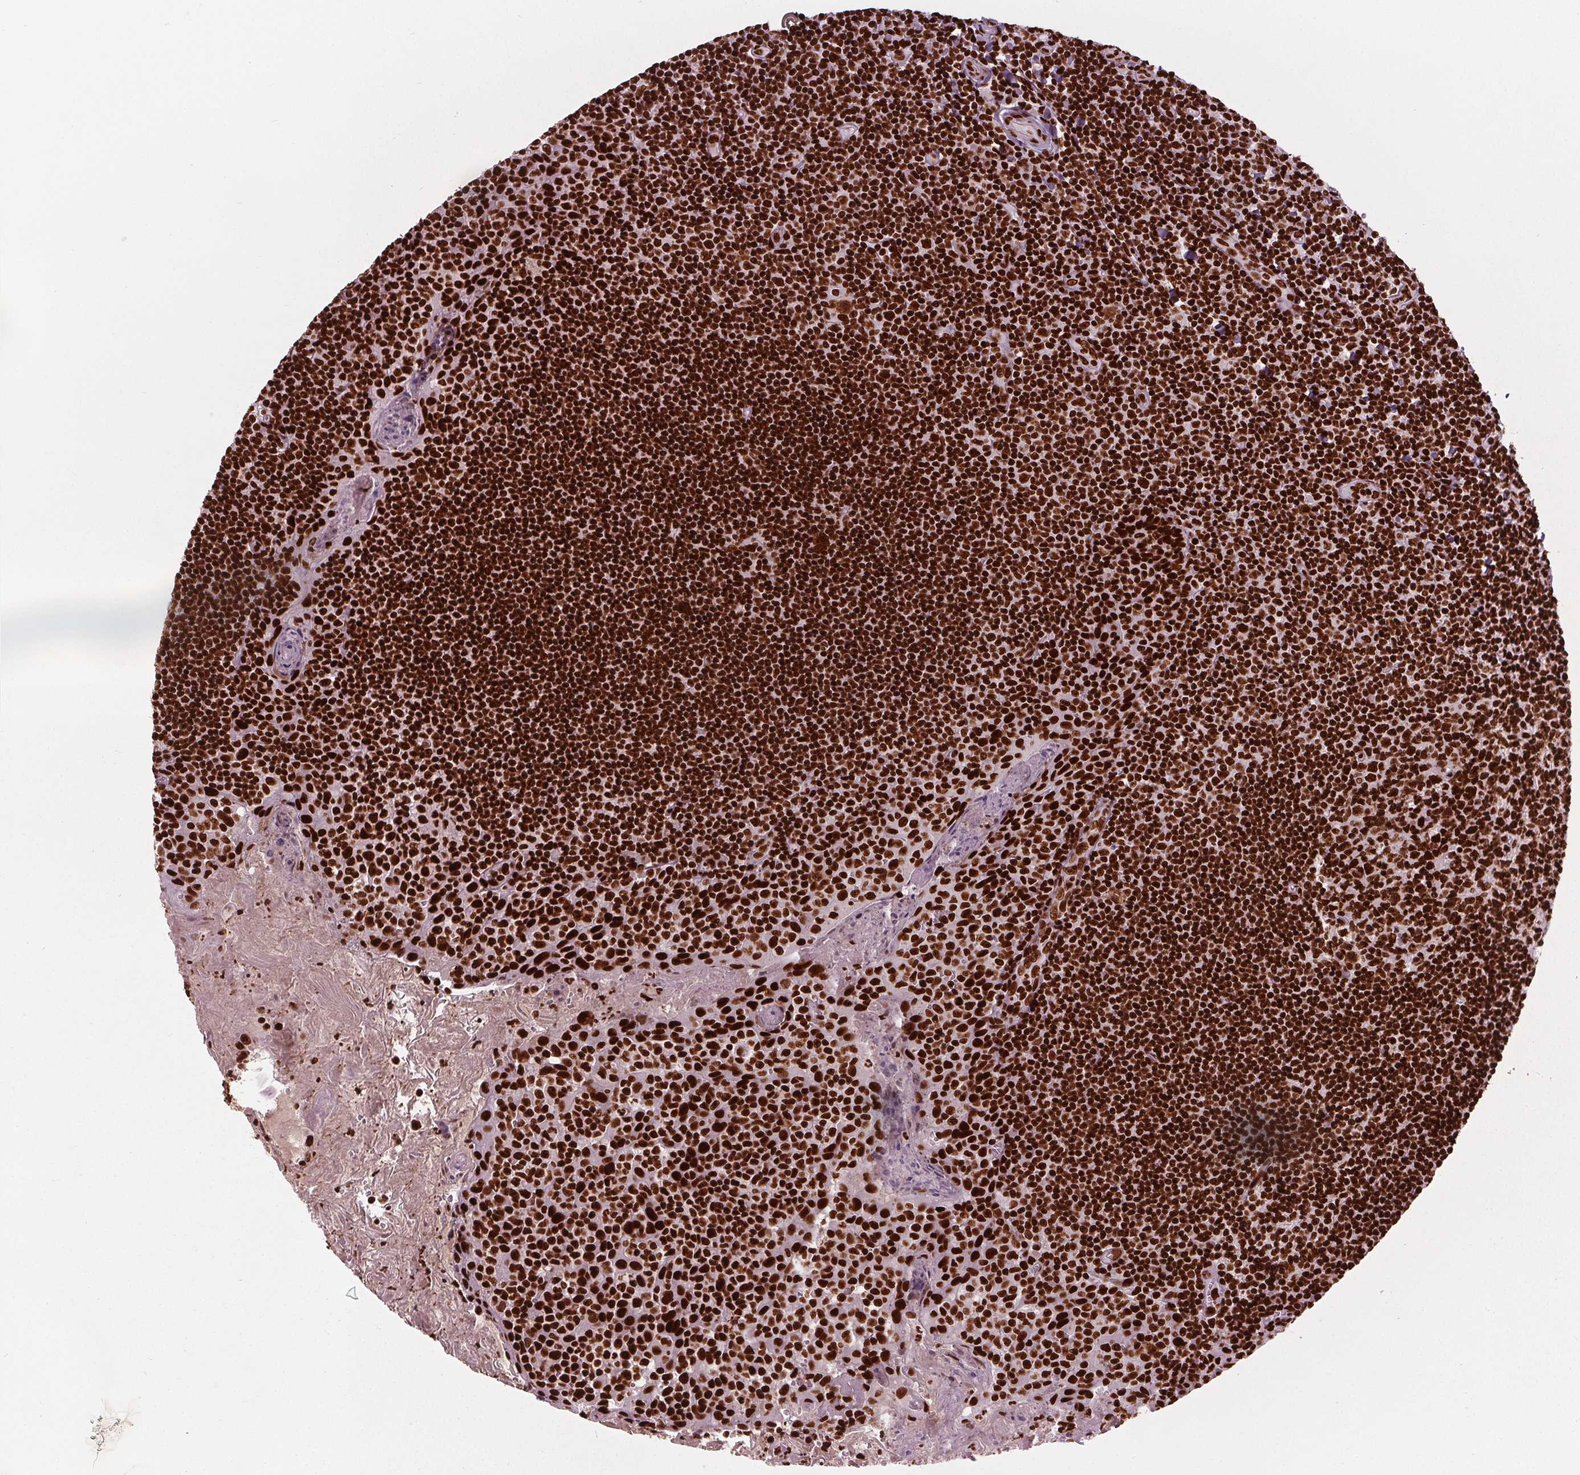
{"staining": {"intensity": "strong", "quantity": ">75%", "location": "nuclear"}, "tissue": "tonsil", "cell_type": "Germinal center cells", "image_type": "normal", "snomed": [{"axis": "morphology", "description": "Normal tissue, NOS"}, {"axis": "morphology", "description": "Inflammation, NOS"}, {"axis": "topography", "description": "Tonsil"}], "caption": "Immunohistochemistry (IHC) (DAB) staining of unremarkable tonsil displays strong nuclear protein staining in approximately >75% of germinal center cells.", "gene": "BRD4", "patient": {"sex": "female", "age": 31}}